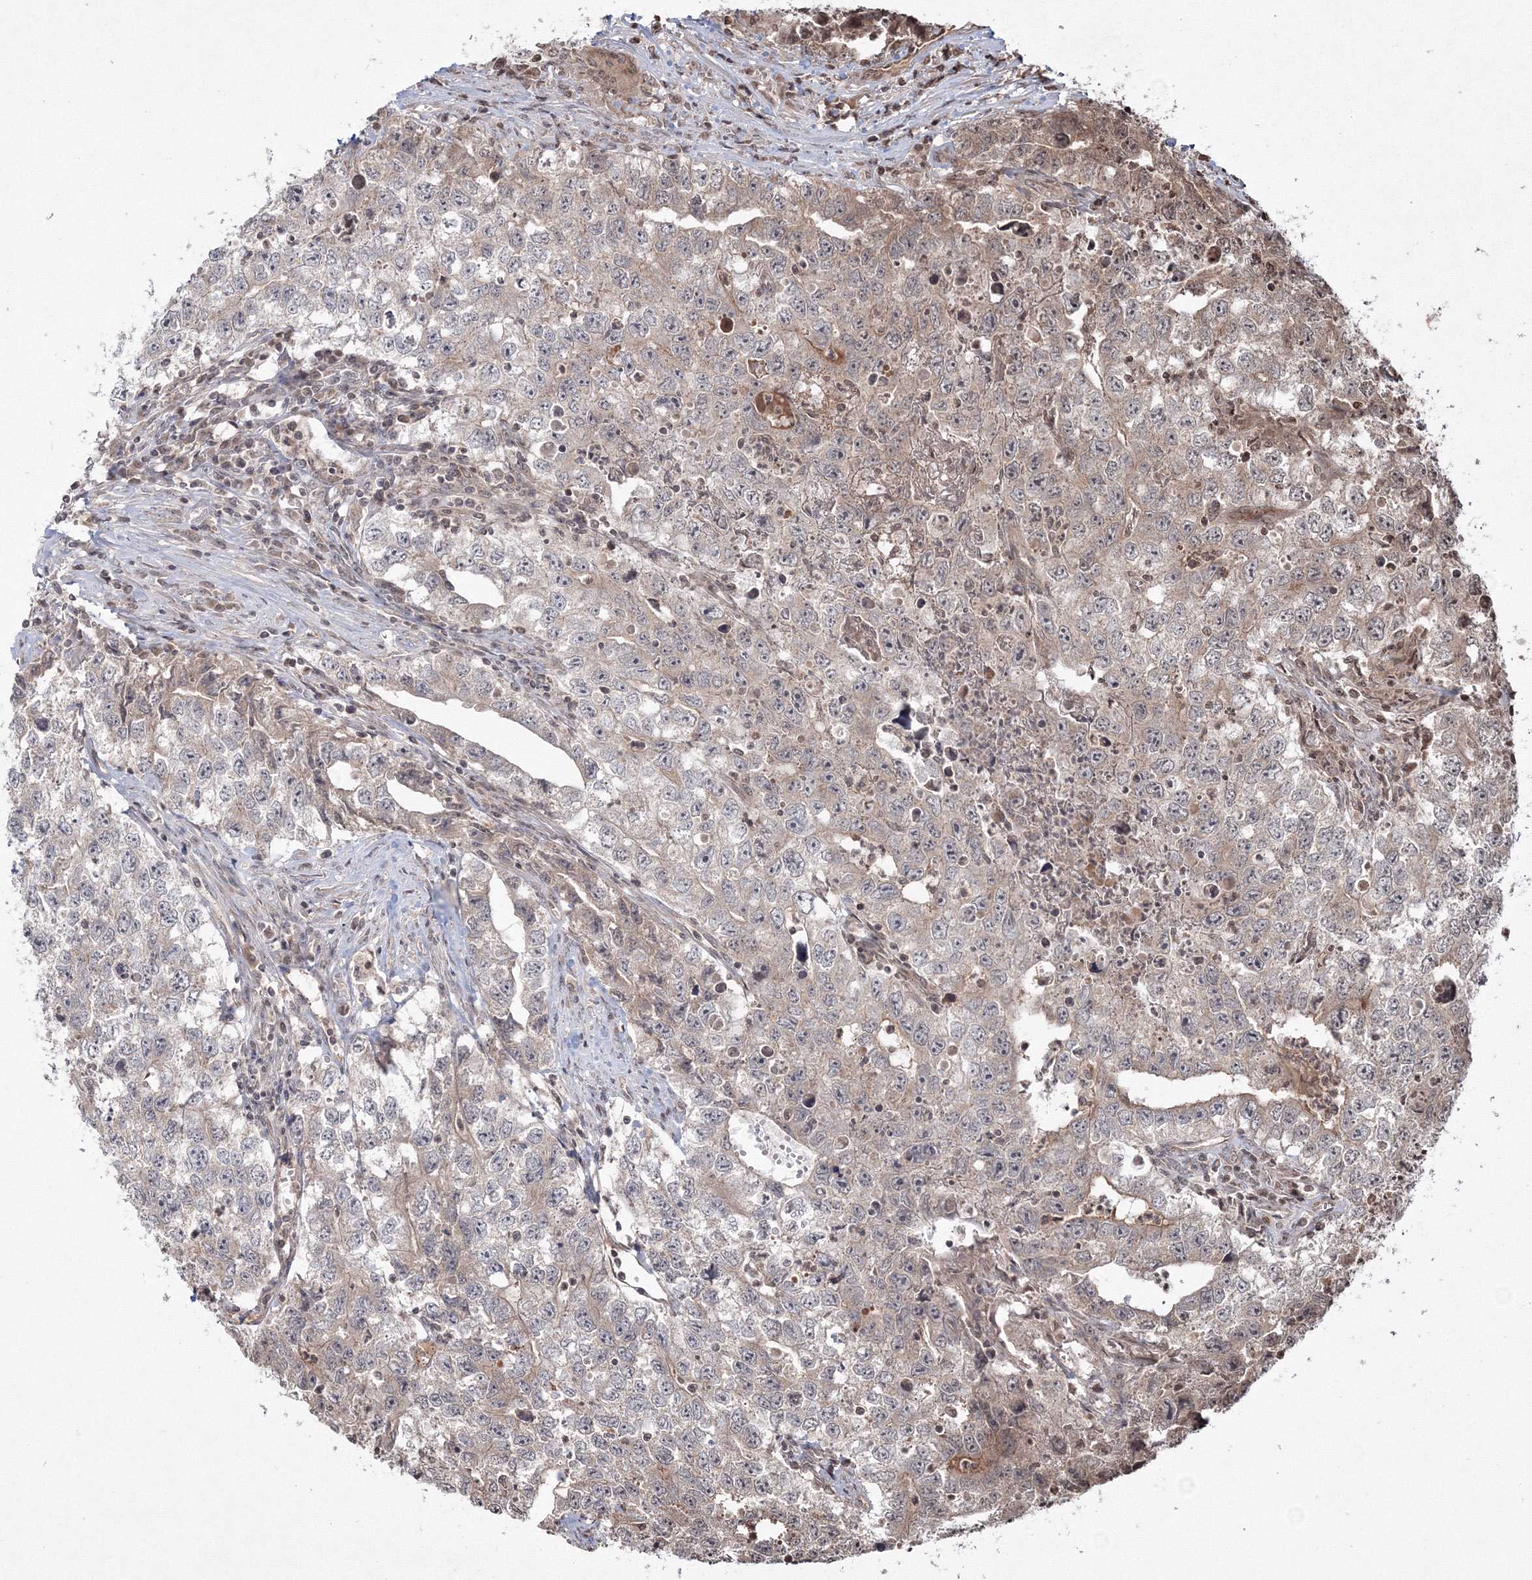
{"staining": {"intensity": "weak", "quantity": "25%-75%", "location": "cytoplasmic/membranous"}, "tissue": "testis cancer", "cell_type": "Tumor cells", "image_type": "cancer", "snomed": [{"axis": "morphology", "description": "Seminoma, NOS"}, {"axis": "morphology", "description": "Carcinoma, Embryonal, NOS"}, {"axis": "topography", "description": "Testis"}], "caption": "Testis embryonal carcinoma stained with DAB immunohistochemistry (IHC) reveals low levels of weak cytoplasmic/membranous positivity in about 25%-75% of tumor cells.", "gene": "PEX13", "patient": {"sex": "male", "age": 43}}